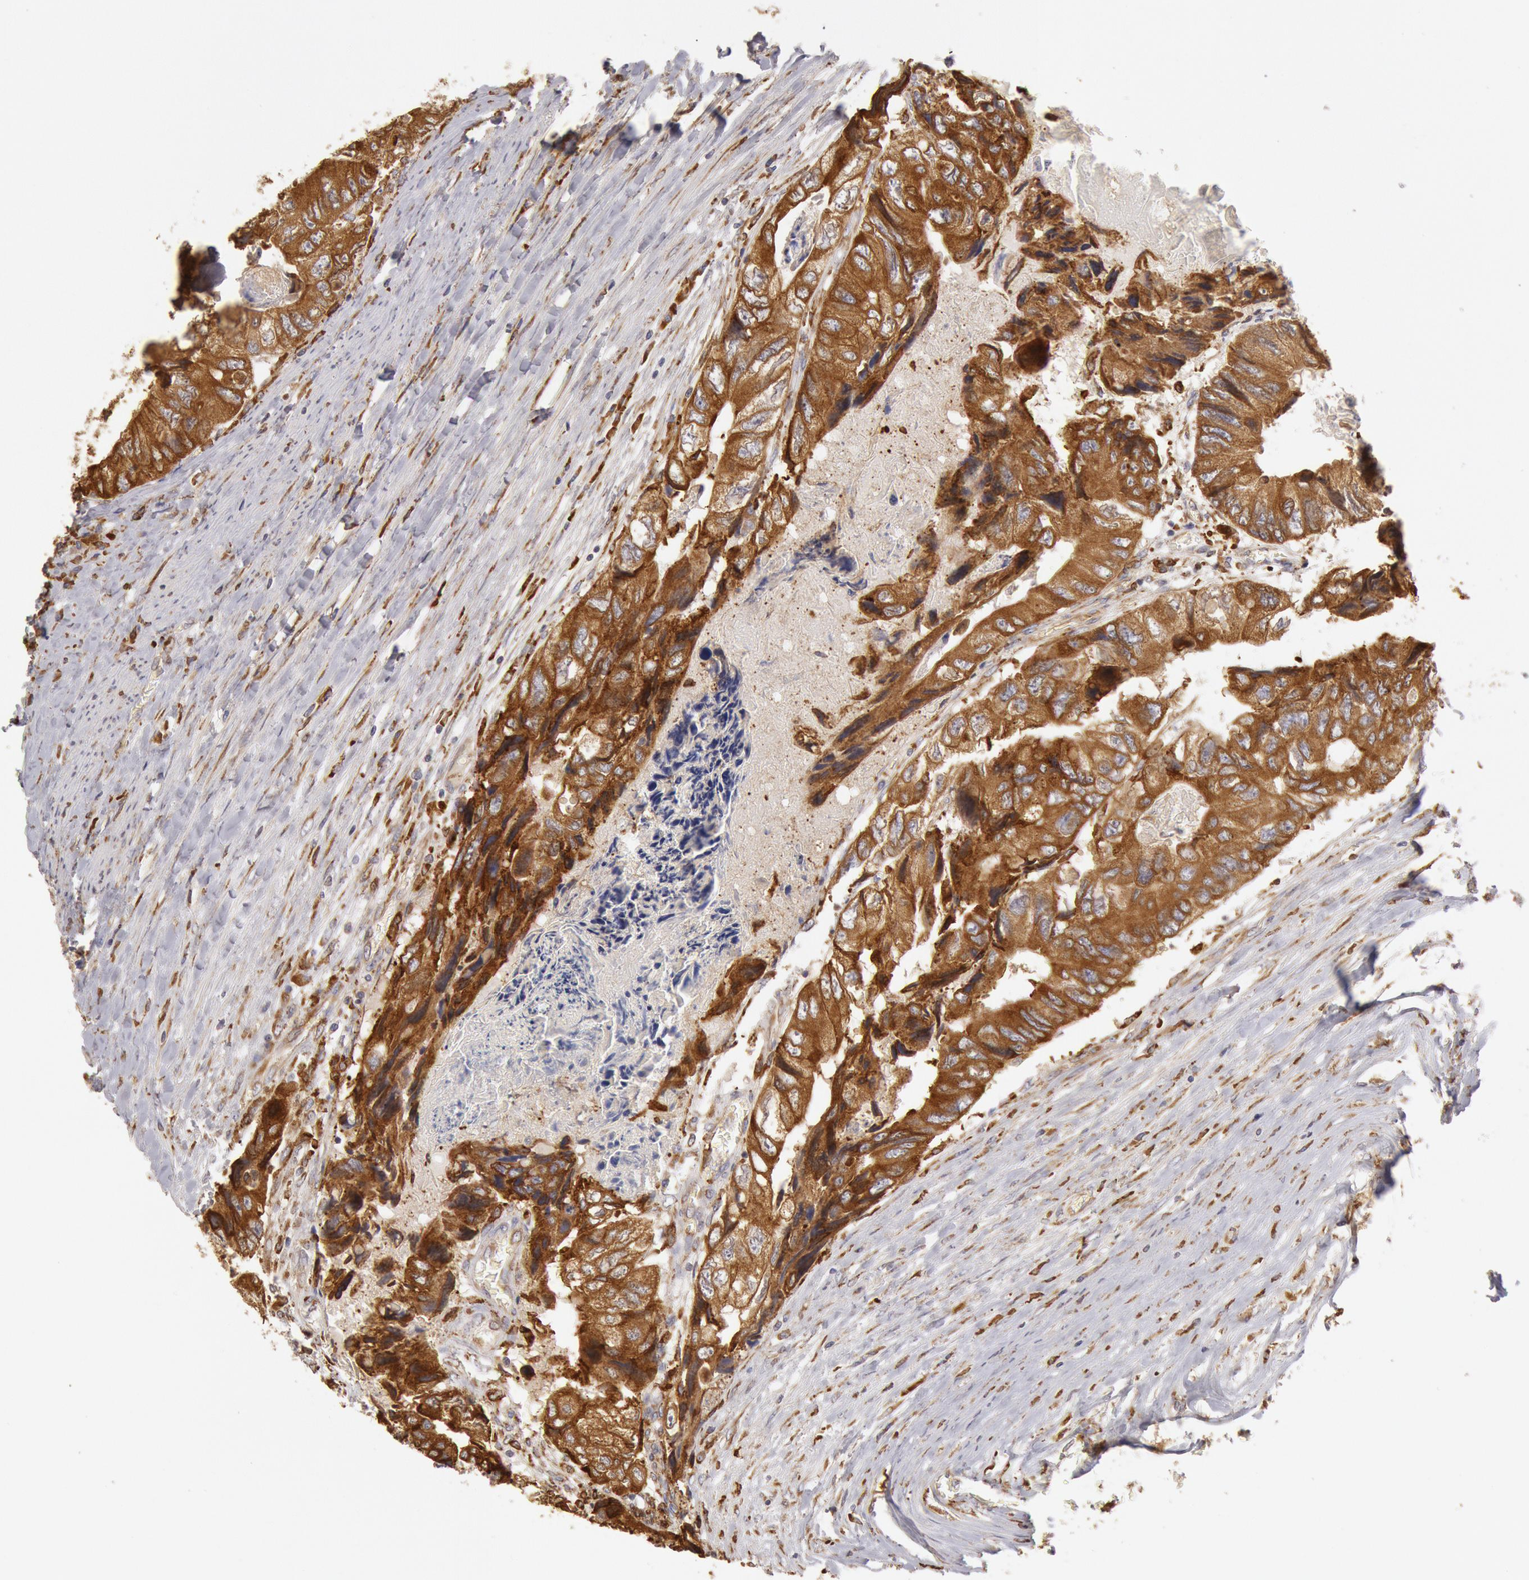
{"staining": {"intensity": "strong", "quantity": ">75%", "location": "cytoplasmic/membranous"}, "tissue": "colorectal cancer", "cell_type": "Tumor cells", "image_type": "cancer", "snomed": [{"axis": "morphology", "description": "Adenocarcinoma, NOS"}, {"axis": "topography", "description": "Rectum"}], "caption": "A histopathology image showing strong cytoplasmic/membranous staining in about >75% of tumor cells in colorectal cancer (adenocarcinoma), as visualized by brown immunohistochemical staining.", "gene": "ERP44", "patient": {"sex": "female", "age": 82}}